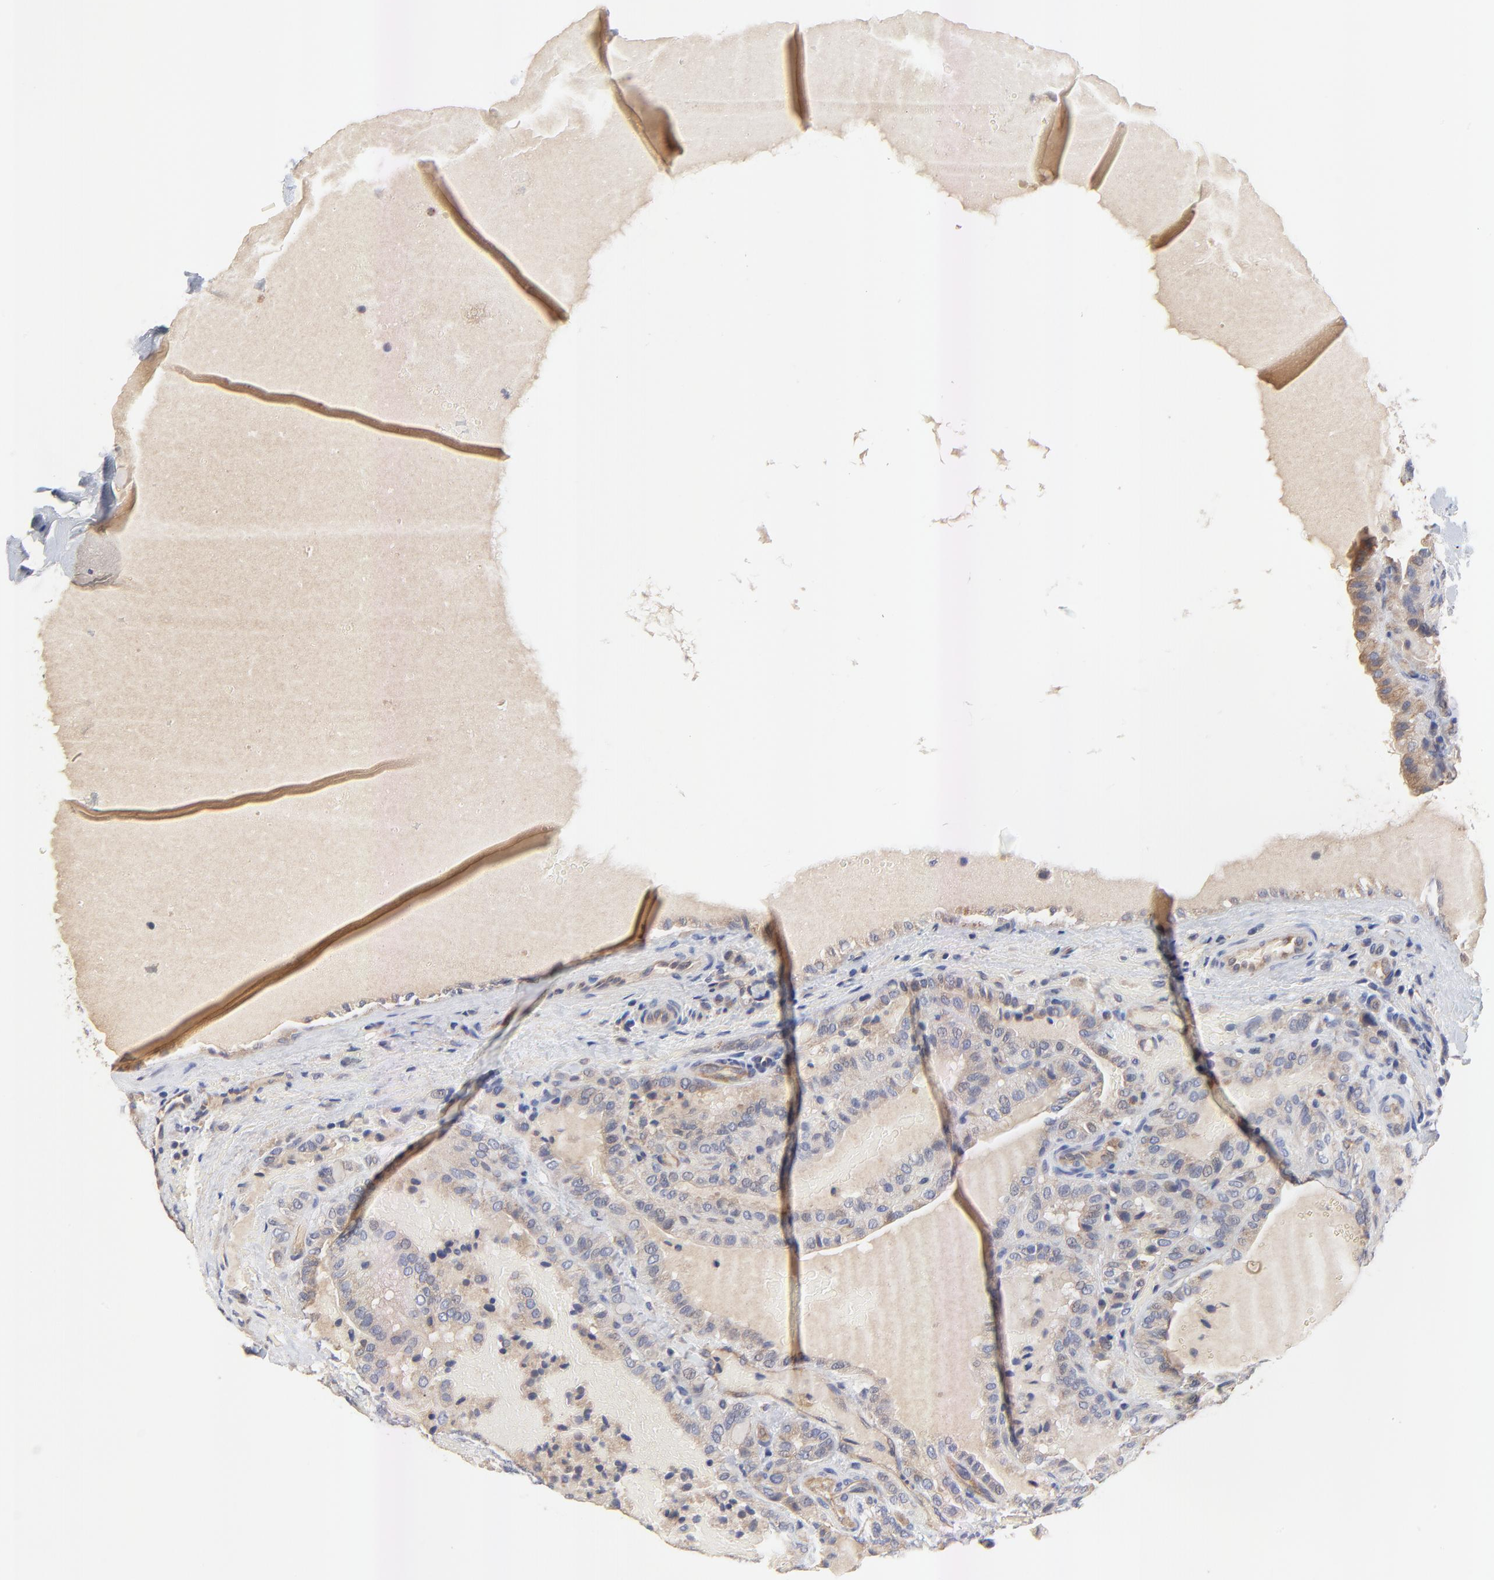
{"staining": {"intensity": "weak", "quantity": ">75%", "location": "cytoplasmic/membranous"}, "tissue": "thyroid cancer", "cell_type": "Tumor cells", "image_type": "cancer", "snomed": [{"axis": "morphology", "description": "Papillary adenocarcinoma, NOS"}, {"axis": "topography", "description": "Thyroid gland"}], "caption": "High-magnification brightfield microscopy of thyroid cancer stained with DAB (3,3'-diaminobenzidine) (brown) and counterstained with hematoxylin (blue). tumor cells exhibit weak cytoplasmic/membranous expression is seen in about>75% of cells.", "gene": "FBXL2", "patient": {"sex": "male", "age": 77}}